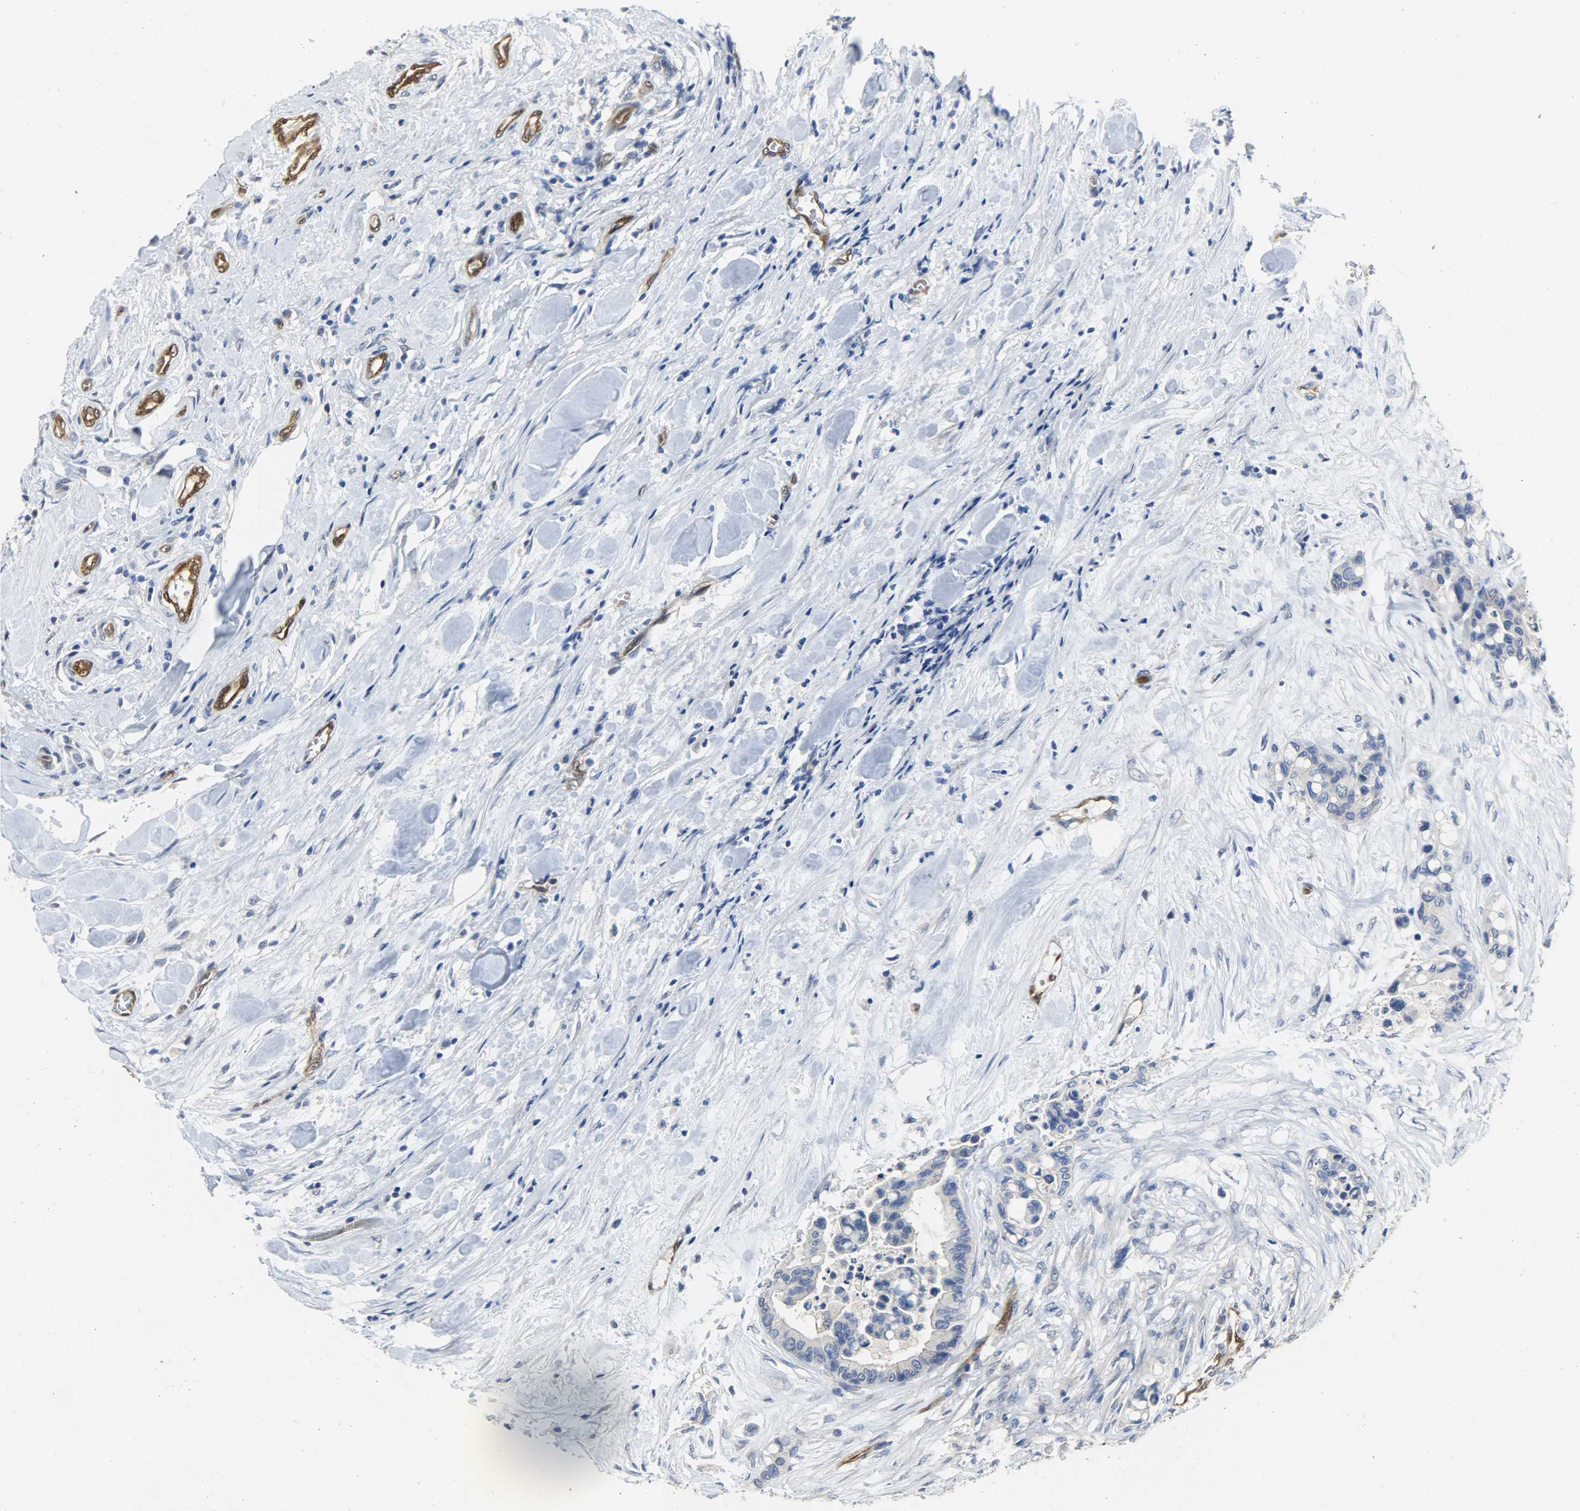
{"staining": {"intensity": "negative", "quantity": "none", "location": "none"}, "tissue": "colorectal cancer", "cell_type": "Tumor cells", "image_type": "cancer", "snomed": [{"axis": "morphology", "description": "Adenocarcinoma, NOS"}, {"axis": "topography", "description": "Colon"}], "caption": "Tumor cells show no significant positivity in adenocarcinoma (colorectal). The staining was performed using DAB to visualize the protein expression in brown, while the nuclei were stained in blue with hematoxylin (Magnification: 20x).", "gene": "FKBP1A", "patient": {"sex": "male", "age": 82}}